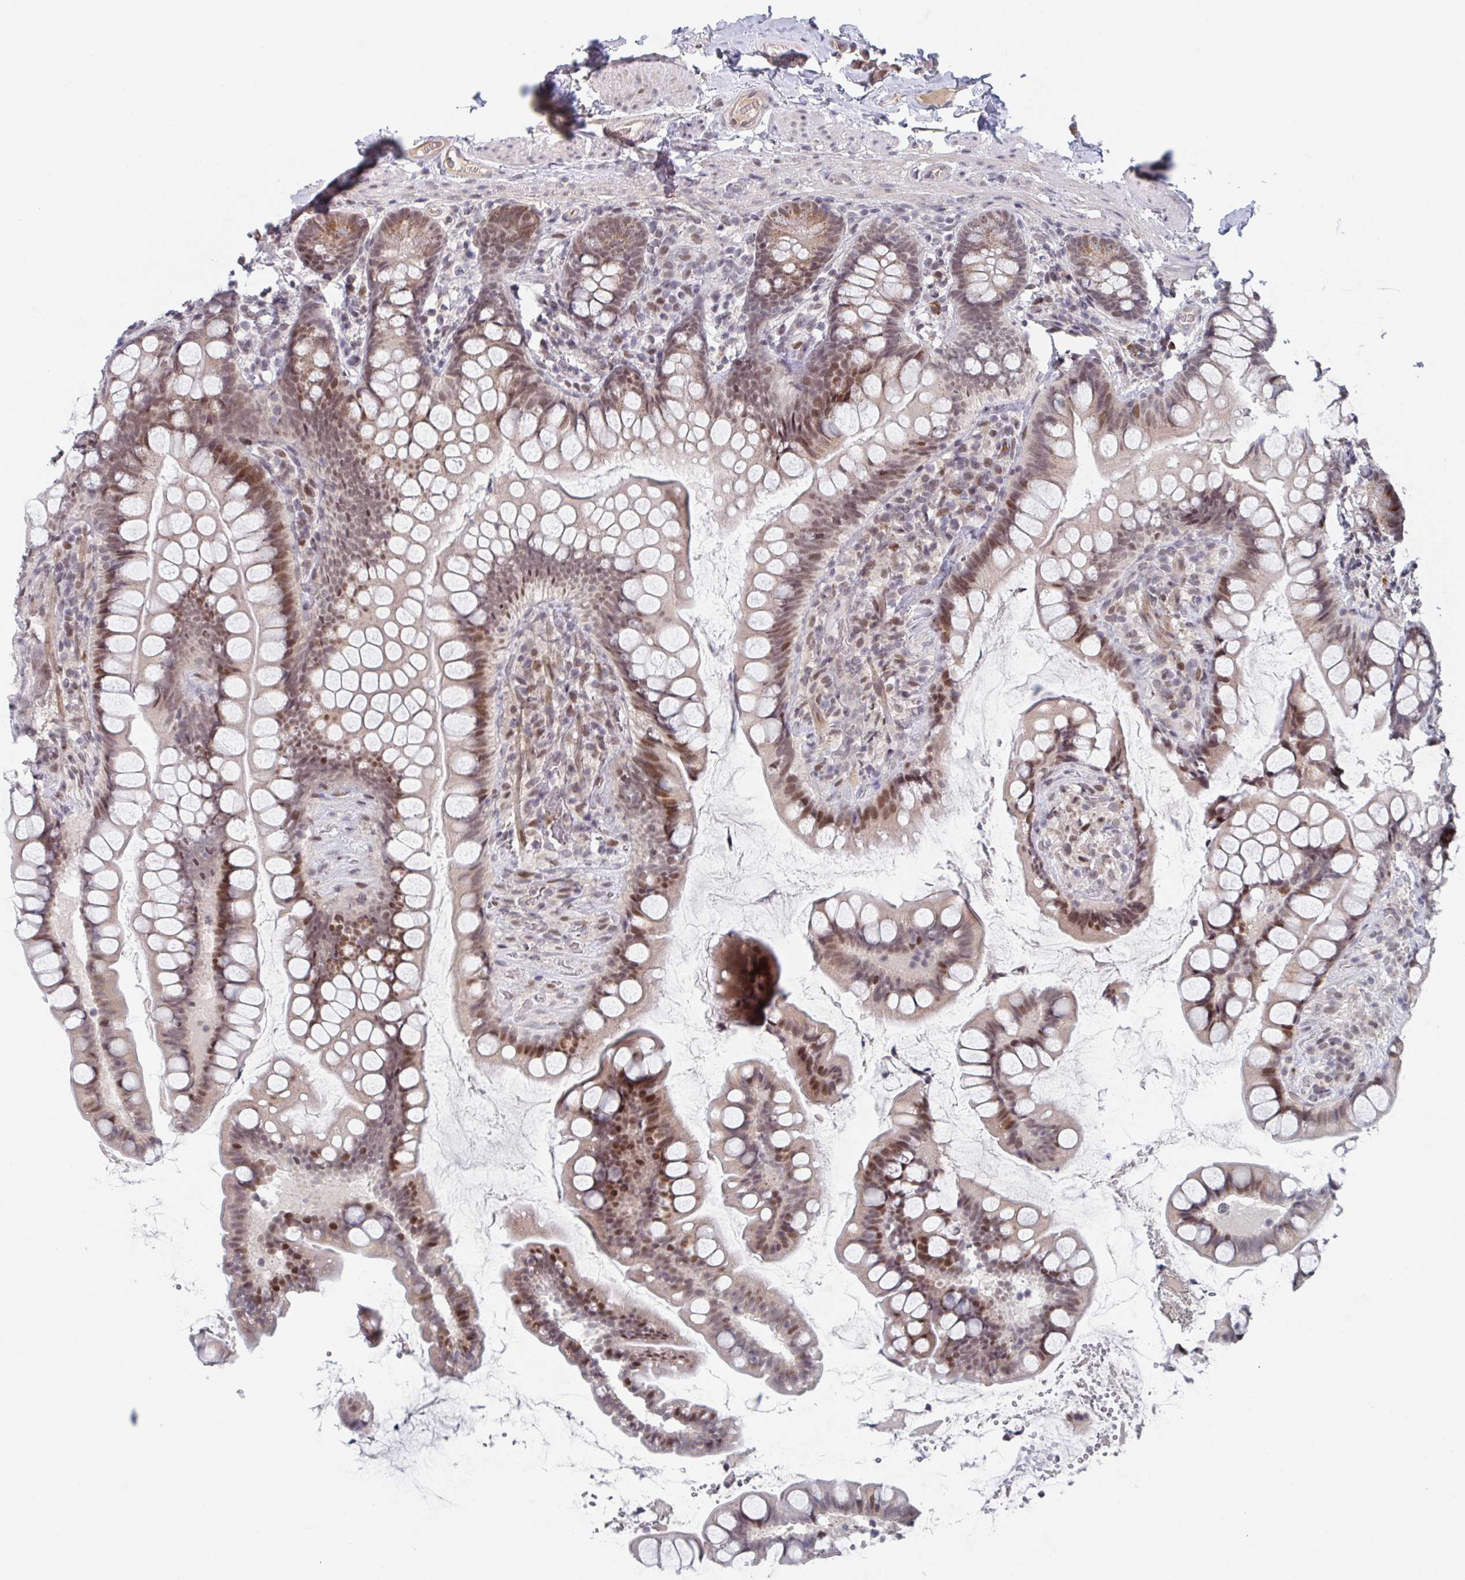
{"staining": {"intensity": "moderate", "quantity": "25%-75%", "location": "cytoplasmic/membranous,nuclear"}, "tissue": "small intestine", "cell_type": "Glandular cells", "image_type": "normal", "snomed": [{"axis": "morphology", "description": "Normal tissue, NOS"}, {"axis": "topography", "description": "Small intestine"}], "caption": "Immunohistochemistry of normal small intestine displays medium levels of moderate cytoplasmic/membranous,nuclear positivity in approximately 25%-75% of glandular cells.", "gene": "RNF212", "patient": {"sex": "male", "age": 70}}